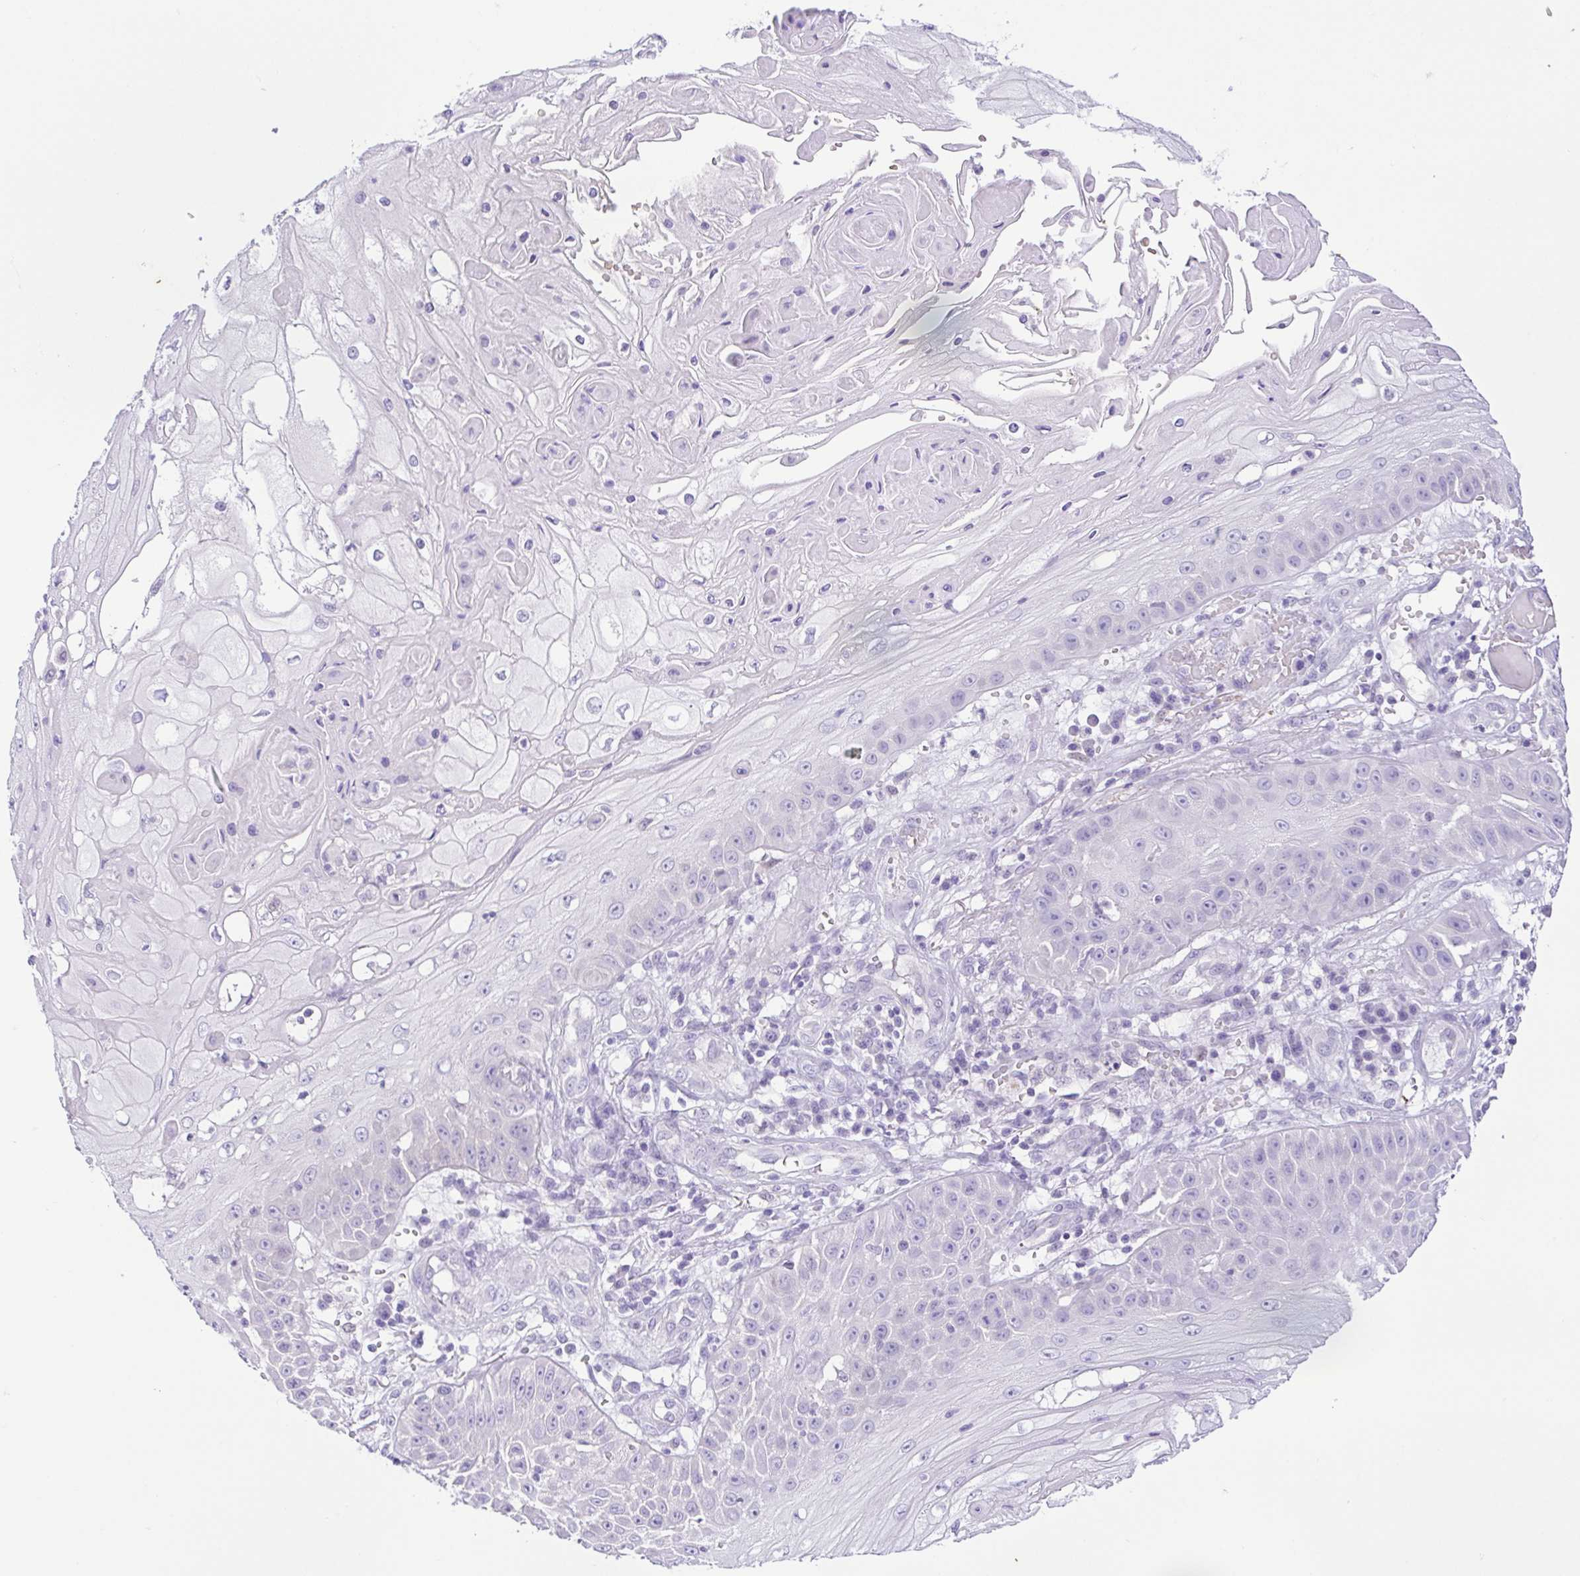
{"staining": {"intensity": "negative", "quantity": "none", "location": "none"}, "tissue": "skin cancer", "cell_type": "Tumor cells", "image_type": "cancer", "snomed": [{"axis": "morphology", "description": "Squamous cell carcinoma, NOS"}, {"axis": "topography", "description": "Skin"}], "caption": "DAB (3,3'-diaminobenzidine) immunohistochemical staining of human skin cancer shows no significant staining in tumor cells. (IHC, brightfield microscopy, high magnification).", "gene": "EPB42", "patient": {"sex": "male", "age": 70}}